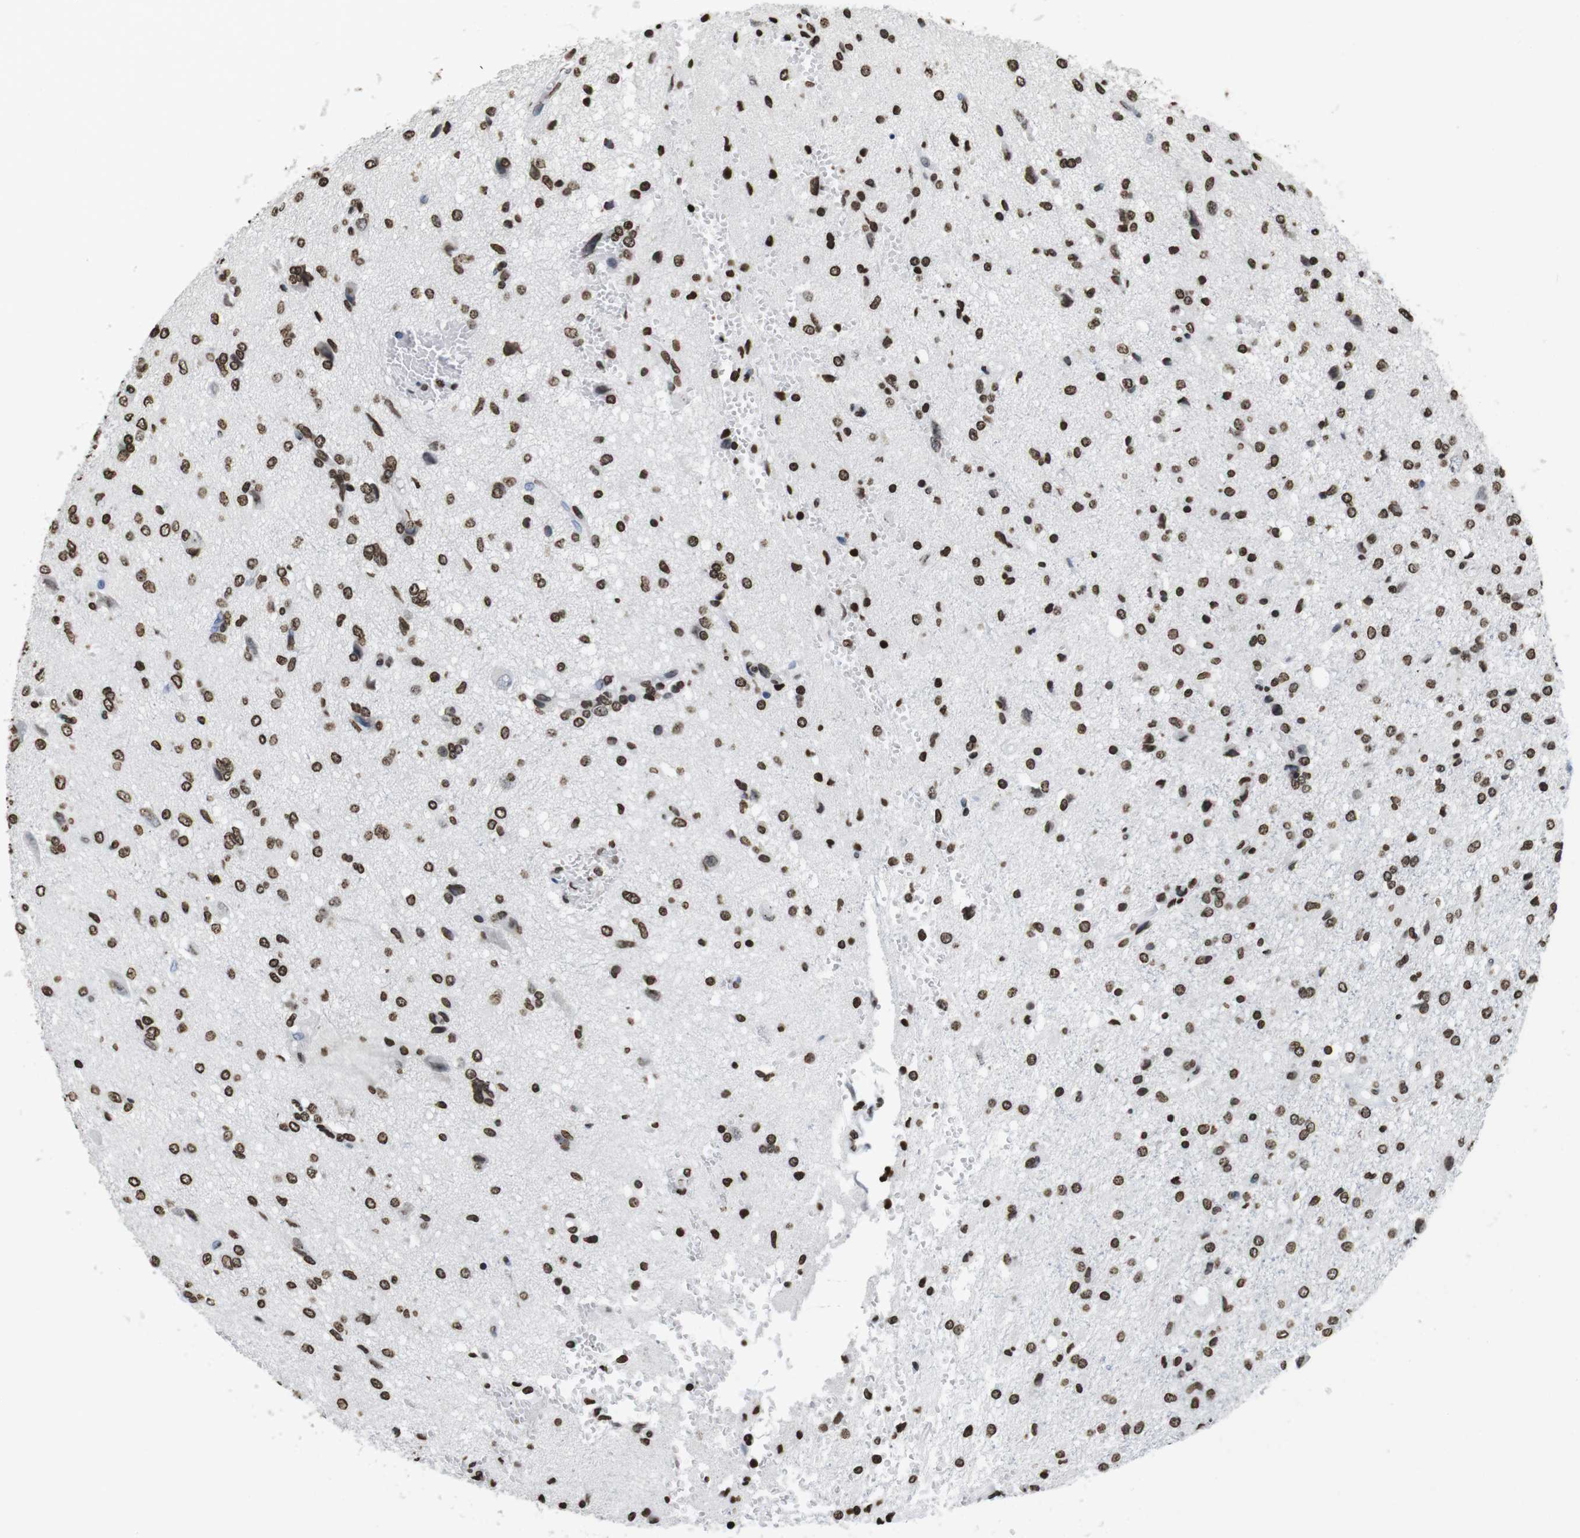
{"staining": {"intensity": "strong", "quantity": ">75%", "location": "nuclear"}, "tissue": "glioma", "cell_type": "Tumor cells", "image_type": "cancer", "snomed": [{"axis": "morphology", "description": "Glioma, malignant, High grade"}, {"axis": "topography", "description": "Brain"}], "caption": "Protein expression analysis of glioma demonstrates strong nuclear positivity in about >75% of tumor cells.", "gene": "BSX", "patient": {"sex": "female", "age": 59}}